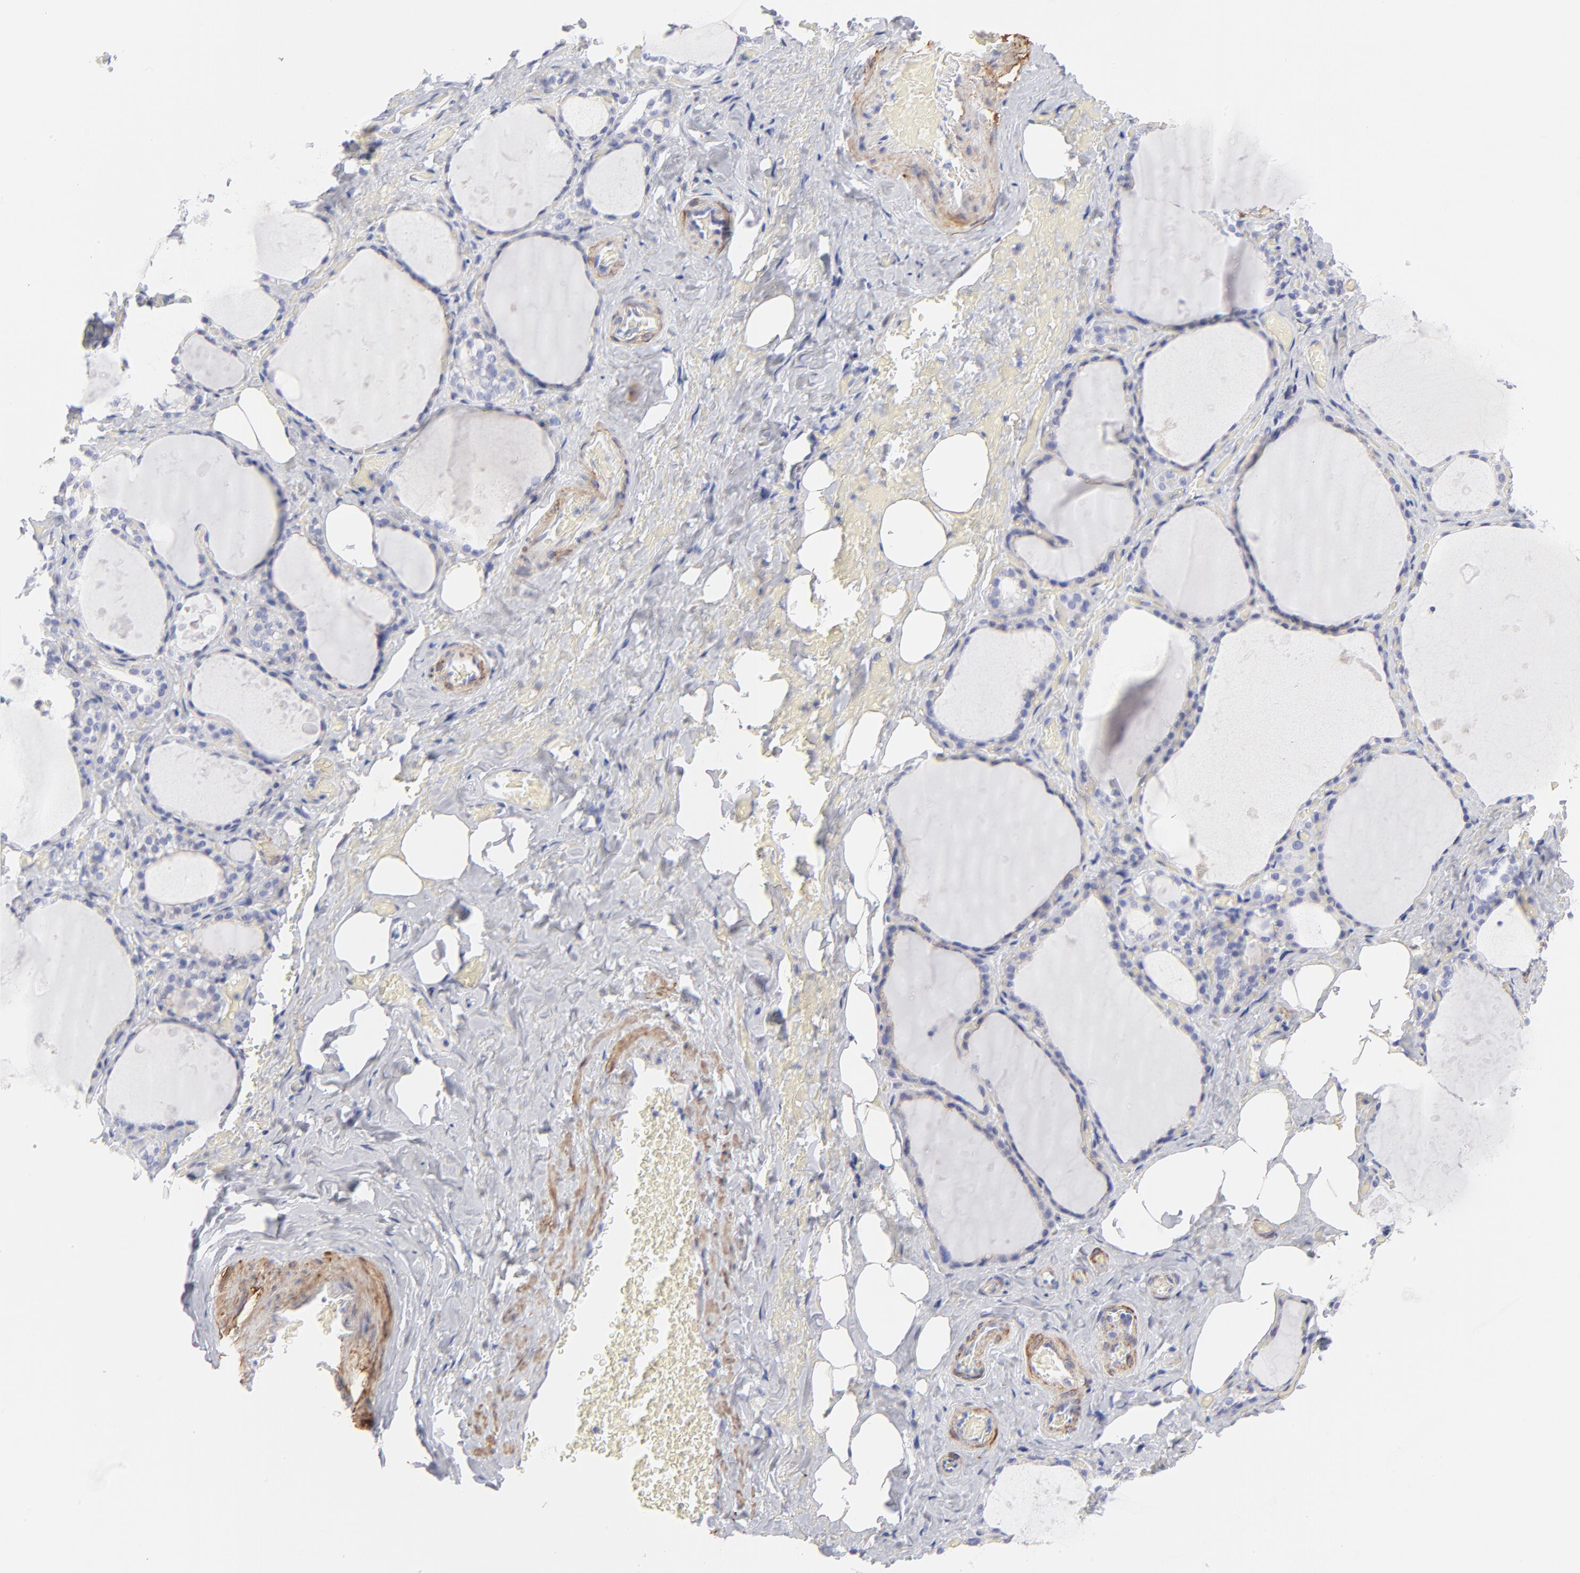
{"staining": {"intensity": "negative", "quantity": "none", "location": "none"}, "tissue": "thyroid gland", "cell_type": "Glandular cells", "image_type": "normal", "snomed": [{"axis": "morphology", "description": "Normal tissue, NOS"}, {"axis": "topography", "description": "Thyroid gland"}], "caption": "Photomicrograph shows no protein expression in glandular cells of benign thyroid gland. (DAB (3,3'-diaminobenzidine) immunohistochemistry (IHC), high magnification).", "gene": "ACTA2", "patient": {"sex": "male", "age": 61}}